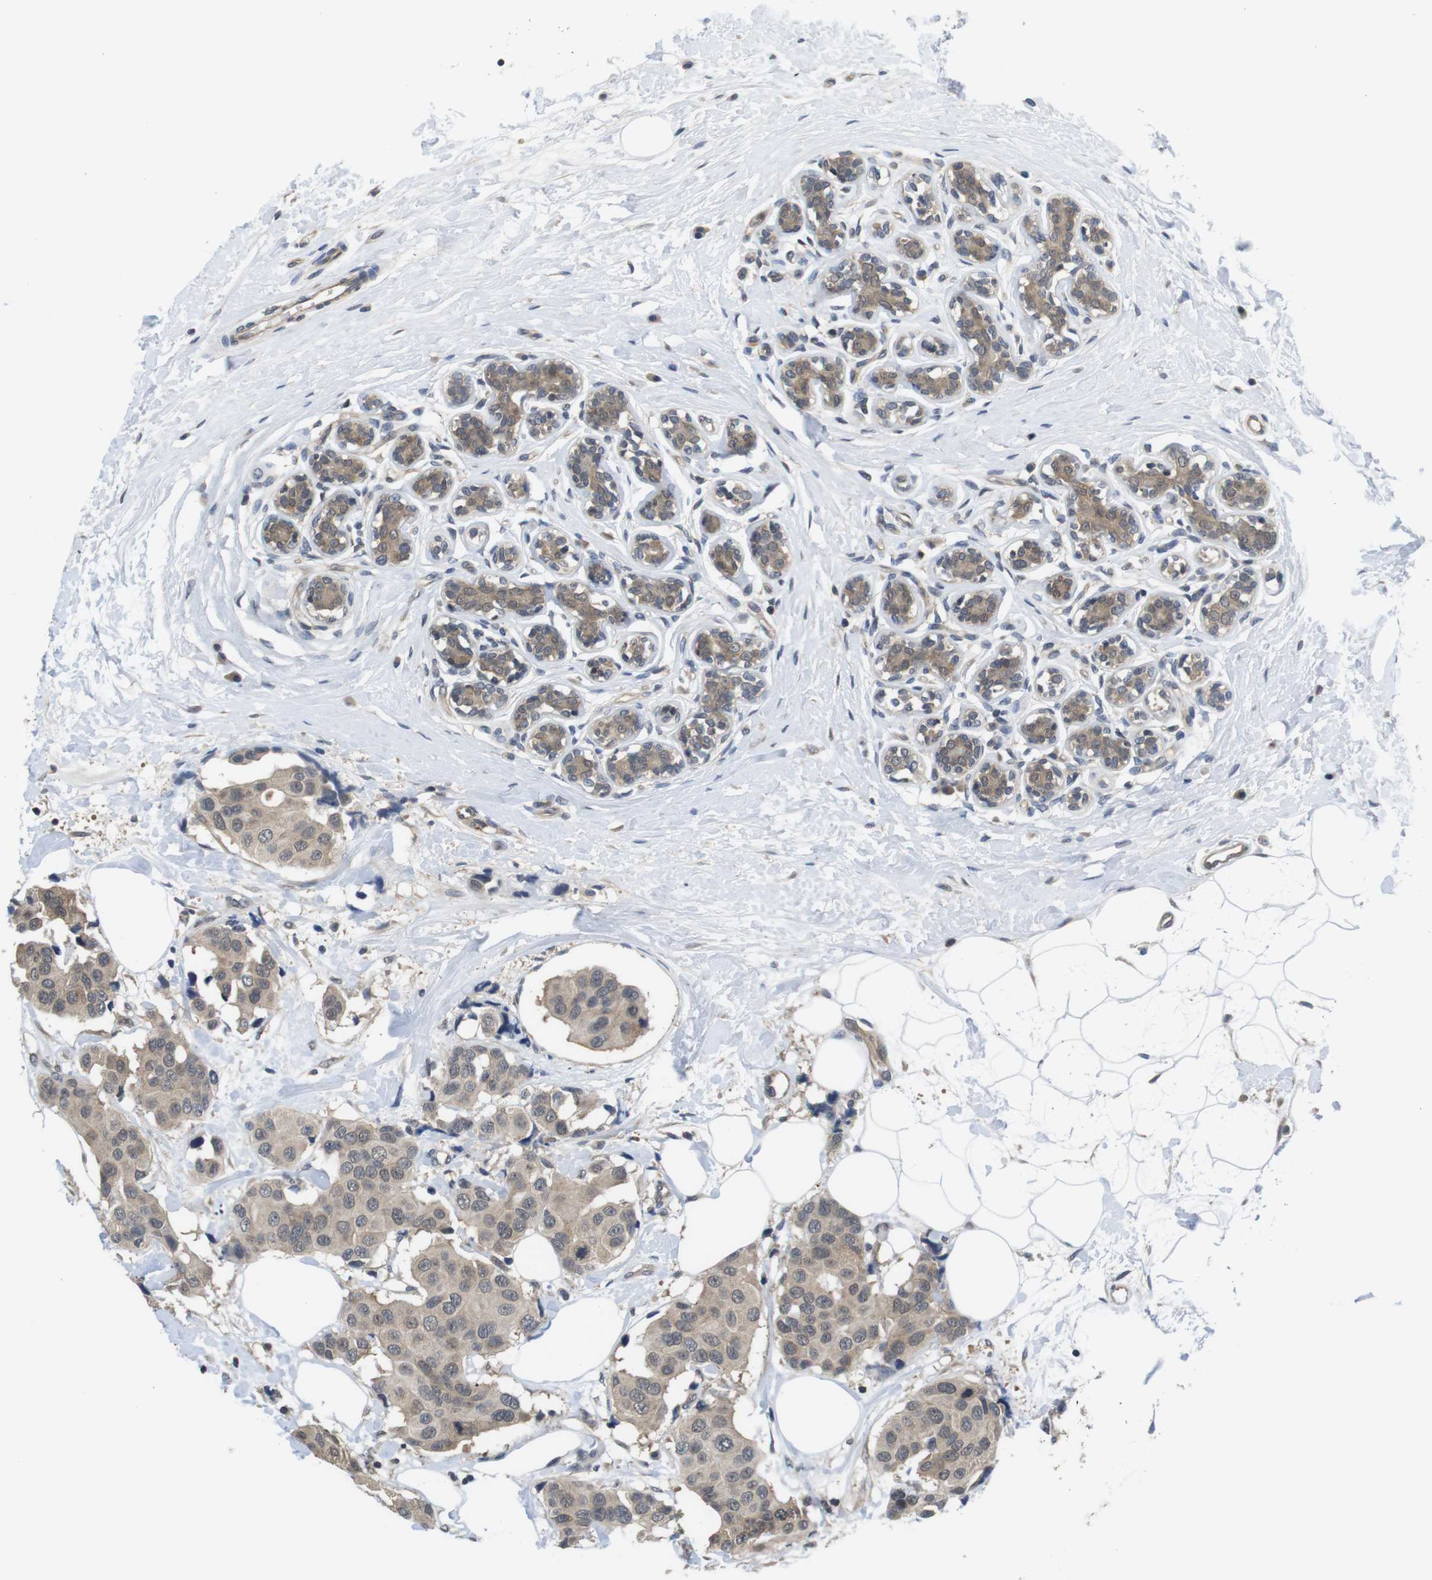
{"staining": {"intensity": "weak", "quantity": ">75%", "location": "cytoplasmic/membranous"}, "tissue": "breast cancer", "cell_type": "Tumor cells", "image_type": "cancer", "snomed": [{"axis": "morphology", "description": "Normal tissue, NOS"}, {"axis": "morphology", "description": "Duct carcinoma"}, {"axis": "topography", "description": "Breast"}], "caption": "Immunohistochemistry (DAB (3,3'-diaminobenzidine)) staining of human breast invasive ductal carcinoma reveals weak cytoplasmic/membranous protein staining in about >75% of tumor cells.", "gene": "FADD", "patient": {"sex": "female", "age": 39}}